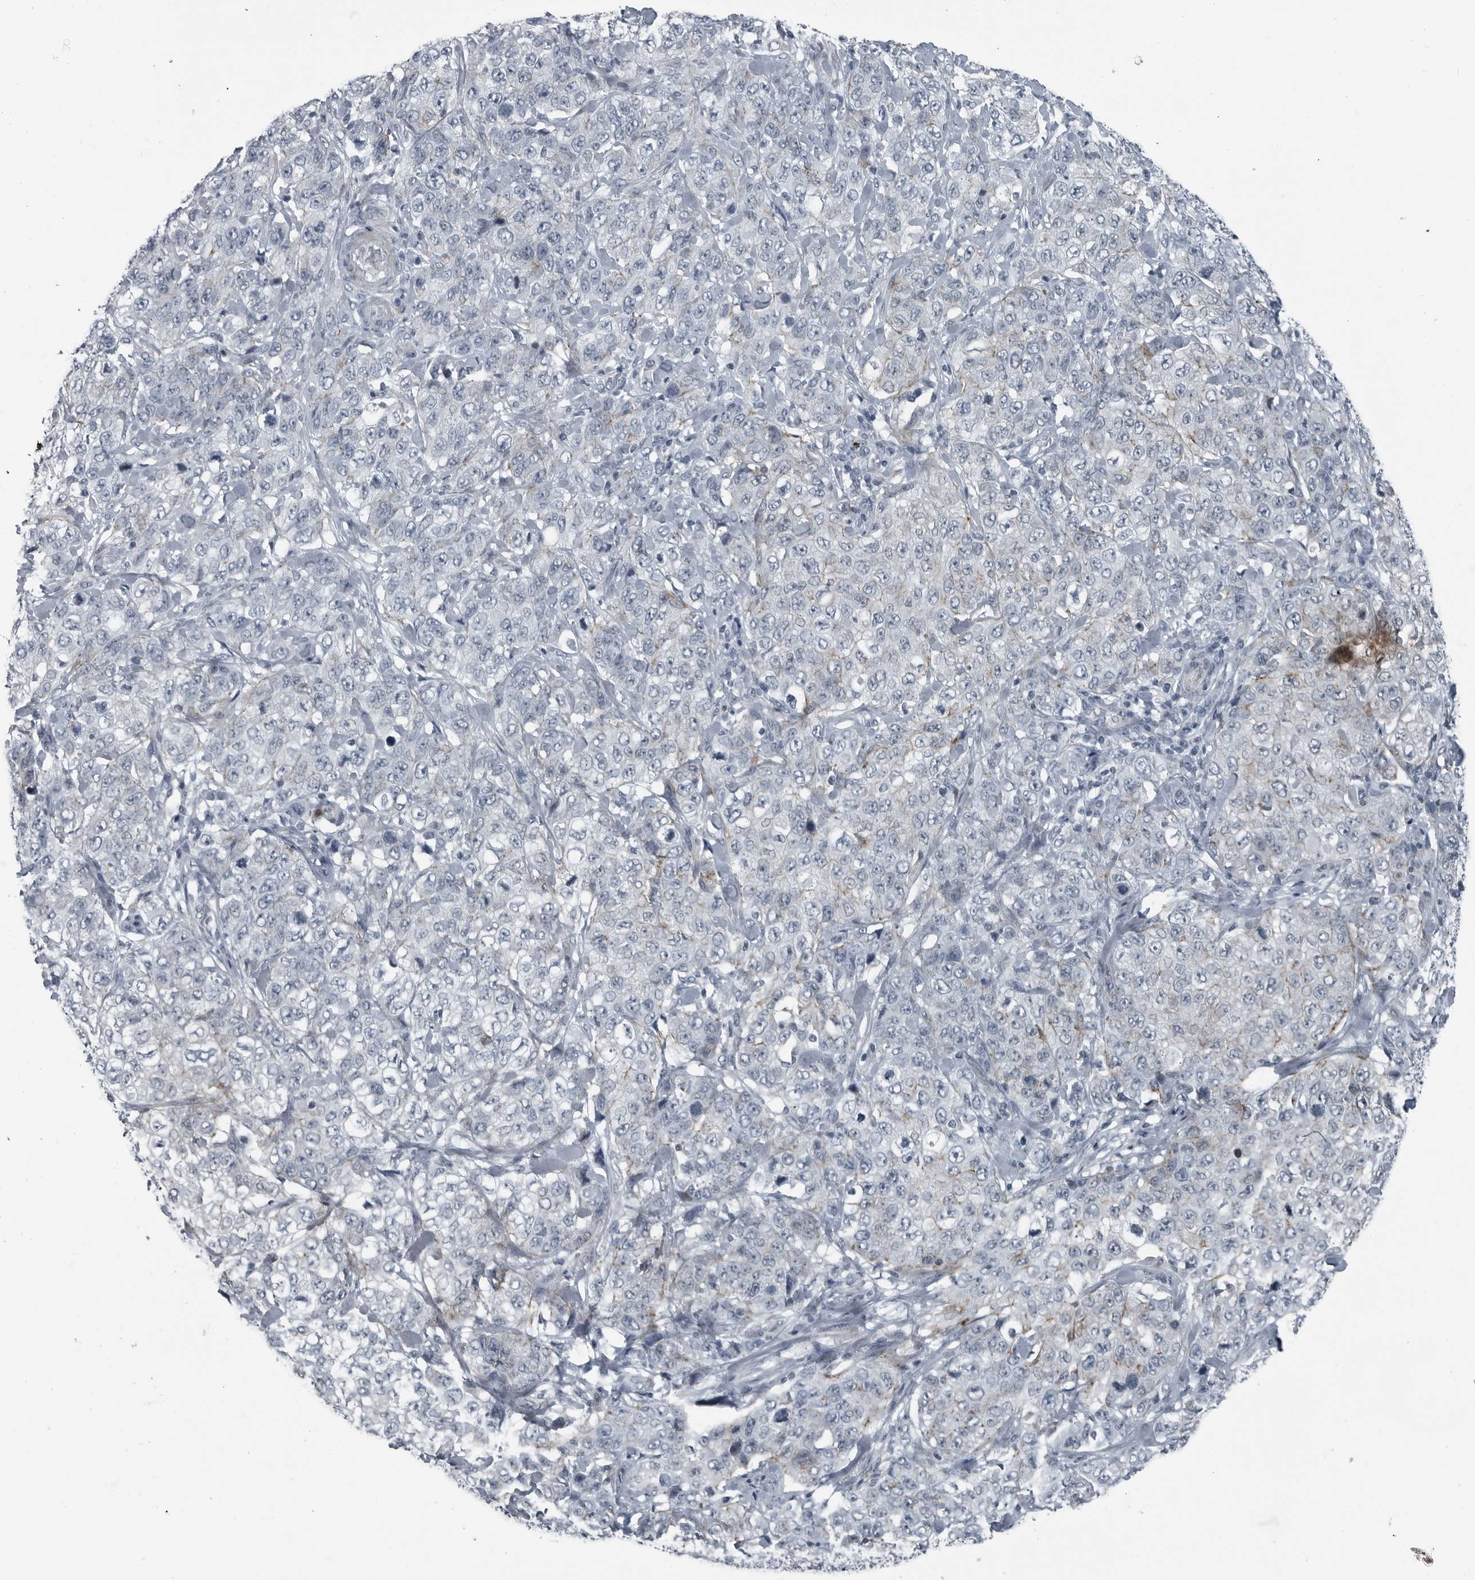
{"staining": {"intensity": "negative", "quantity": "none", "location": "none"}, "tissue": "stomach cancer", "cell_type": "Tumor cells", "image_type": "cancer", "snomed": [{"axis": "morphology", "description": "Adenocarcinoma, NOS"}, {"axis": "topography", "description": "Stomach"}], "caption": "Human stomach cancer (adenocarcinoma) stained for a protein using IHC exhibits no expression in tumor cells.", "gene": "GAK", "patient": {"sex": "male", "age": 48}}